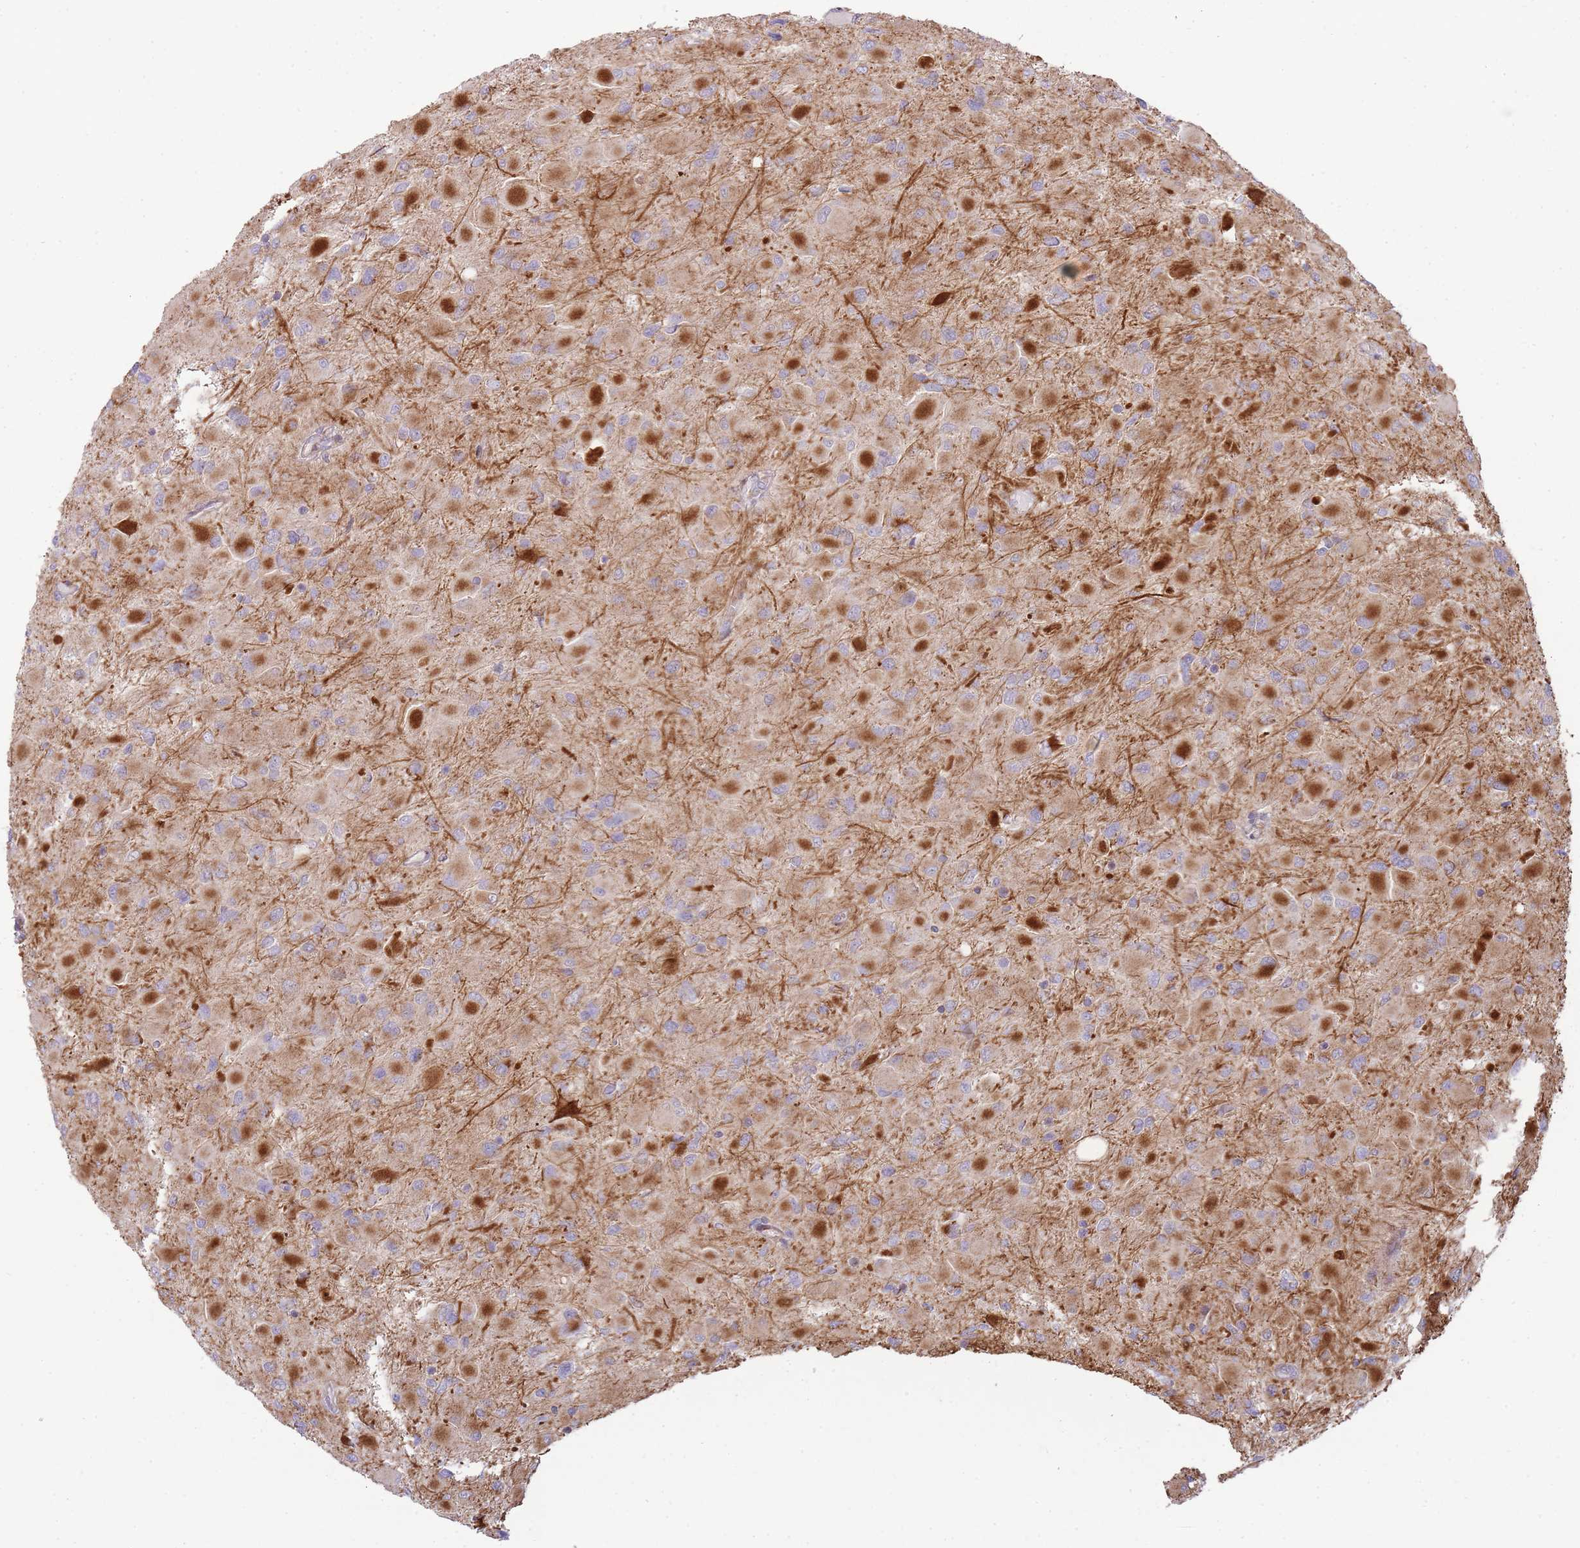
{"staining": {"intensity": "weak", "quantity": "<25%", "location": "cytoplasmic/membranous"}, "tissue": "glioma", "cell_type": "Tumor cells", "image_type": "cancer", "snomed": [{"axis": "morphology", "description": "Glioma, malignant, High grade"}, {"axis": "topography", "description": "Cerebral cortex"}], "caption": "IHC of human malignant glioma (high-grade) displays no expression in tumor cells.", "gene": "PPP3R2", "patient": {"sex": "female", "age": 36}}